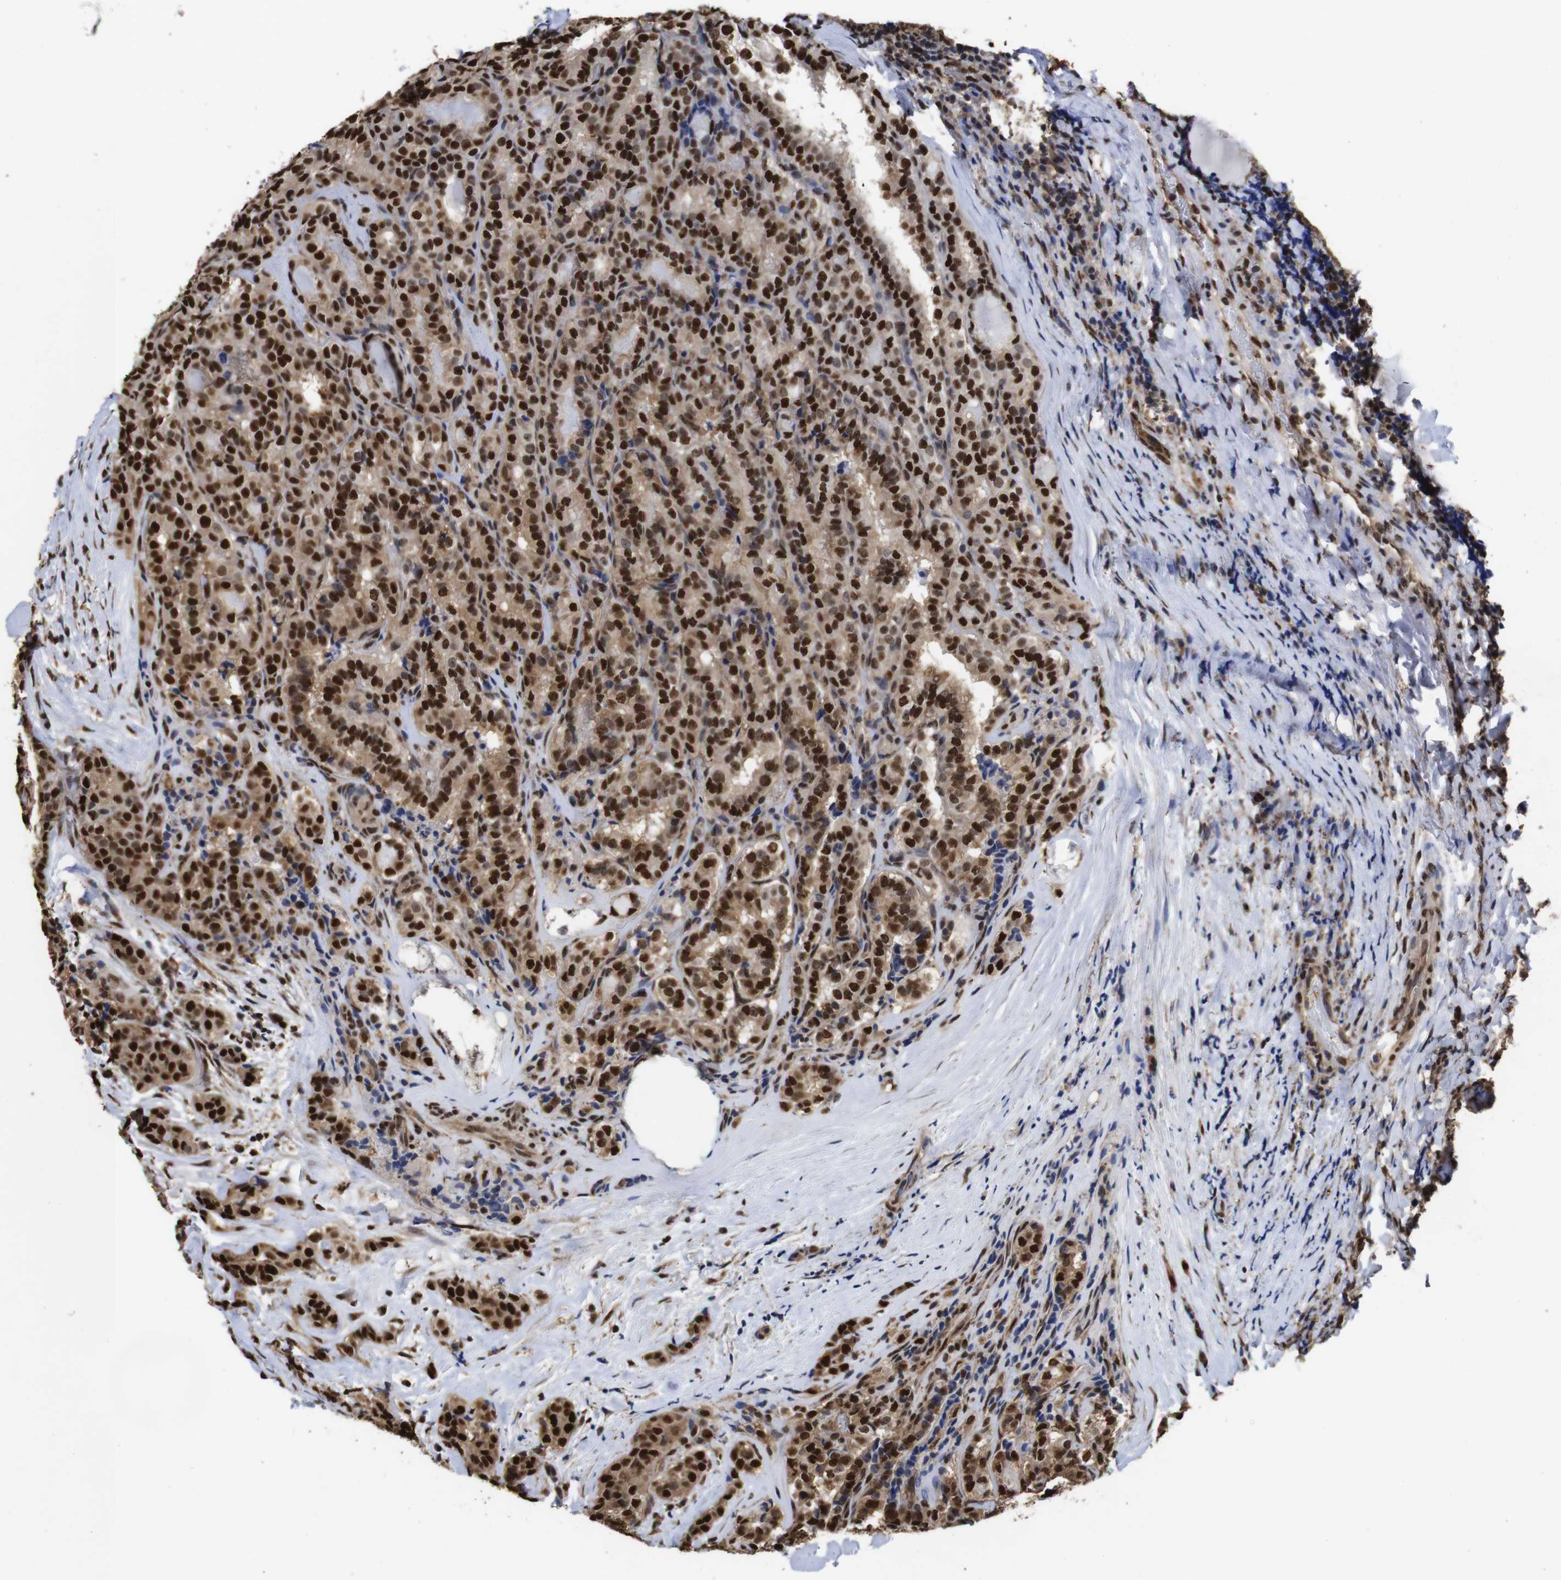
{"staining": {"intensity": "strong", "quantity": ">75%", "location": "cytoplasmic/membranous,nuclear"}, "tissue": "thyroid cancer", "cell_type": "Tumor cells", "image_type": "cancer", "snomed": [{"axis": "morphology", "description": "Normal tissue, NOS"}, {"axis": "morphology", "description": "Papillary adenocarcinoma, NOS"}, {"axis": "topography", "description": "Thyroid gland"}], "caption": "Tumor cells display strong cytoplasmic/membranous and nuclear positivity in about >75% of cells in thyroid cancer.", "gene": "SUMO3", "patient": {"sex": "female", "age": 30}}